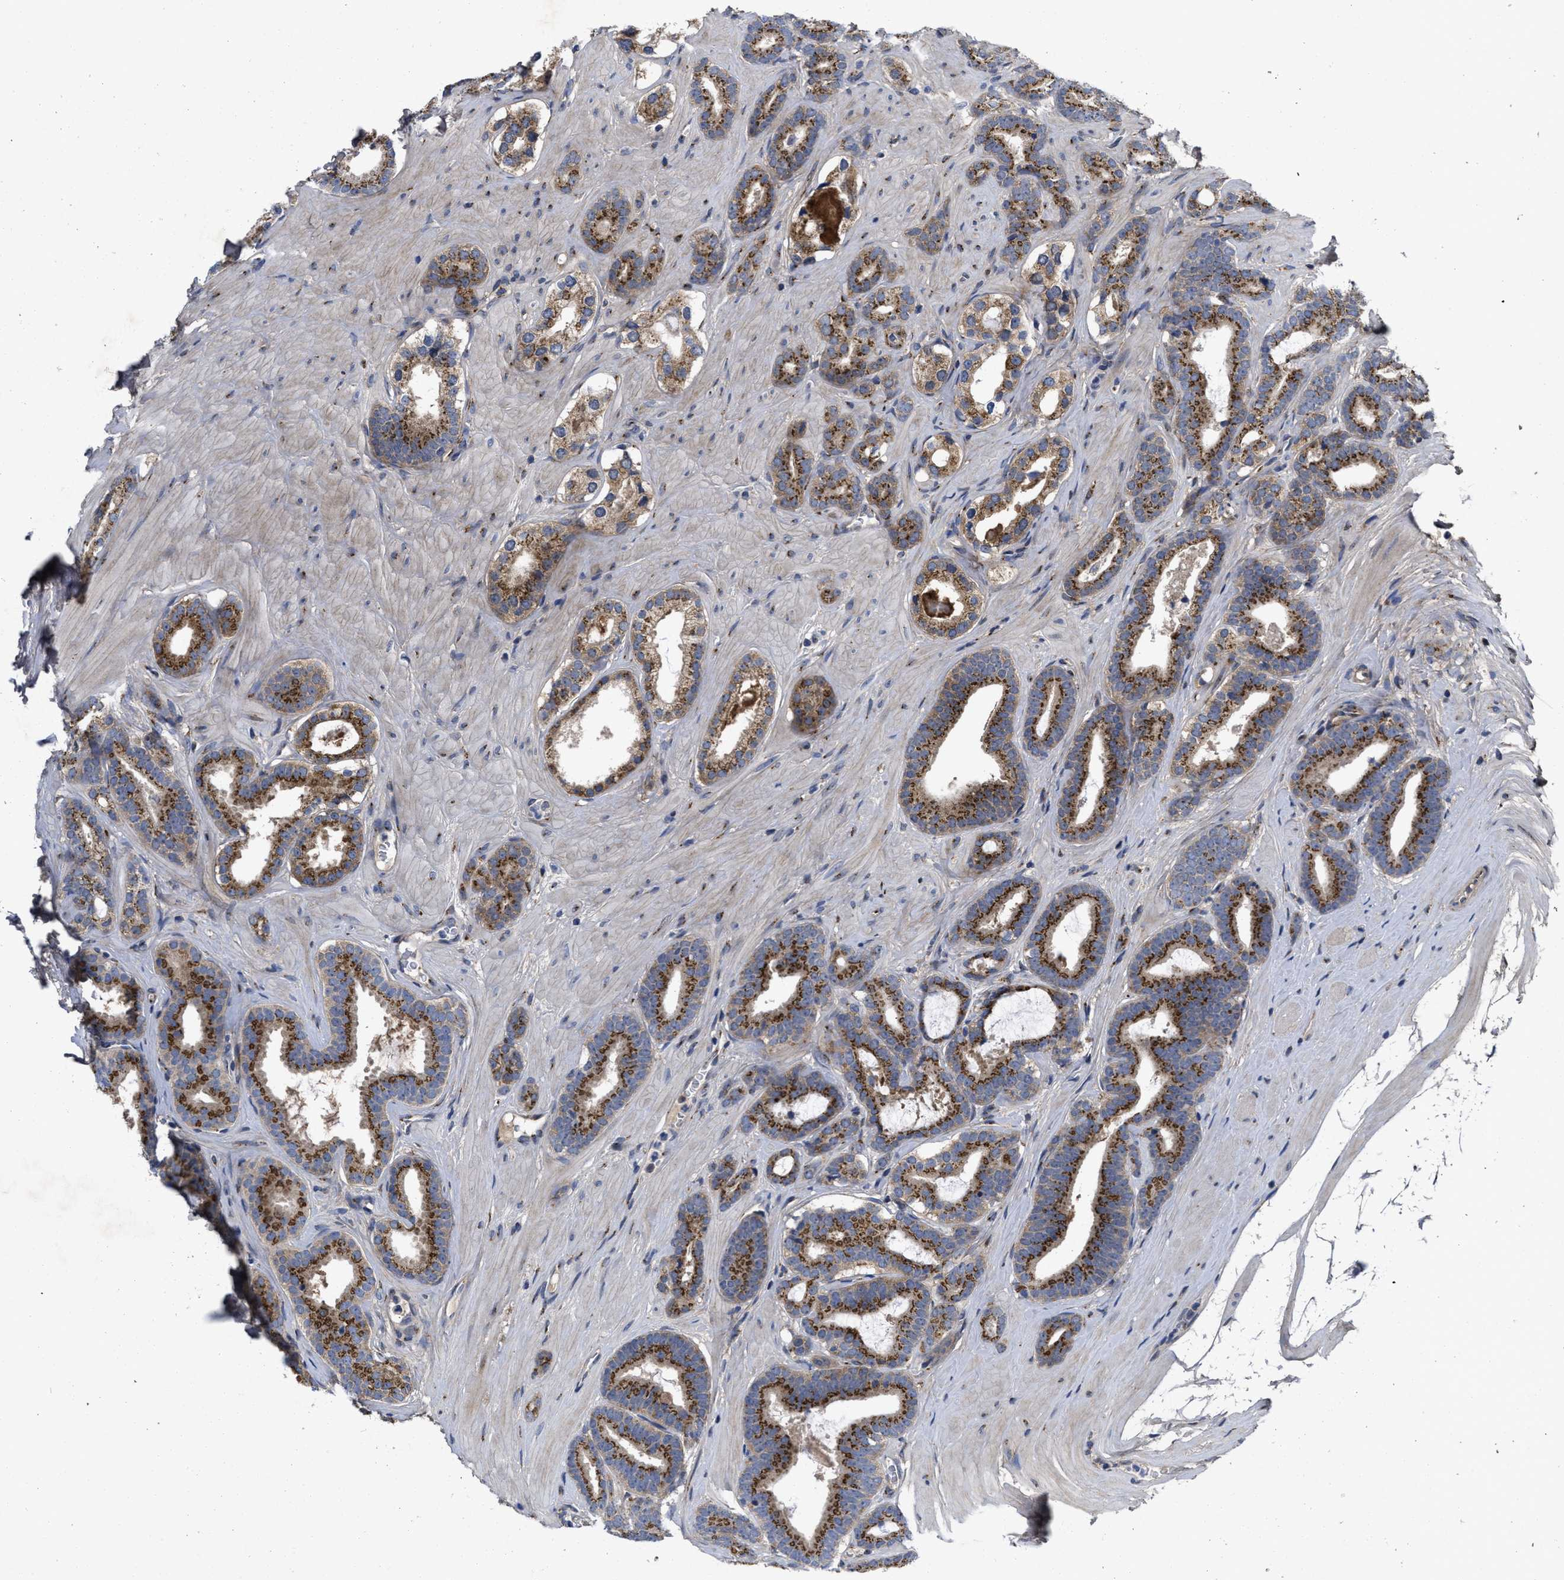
{"staining": {"intensity": "strong", "quantity": "25%-75%", "location": "cytoplasmic/membranous"}, "tissue": "prostate cancer", "cell_type": "Tumor cells", "image_type": "cancer", "snomed": [{"axis": "morphology", "description": "Adenocarcinoma, High grade"}, {"axis": "topography", "description": "Prostate"}], "caption": "Protein expression analysis of human high-grade adenocarcinoma (prostate) reveals strong cytoplasmic/membranous staining in approximately 25%-75% of tumor cells.", "gene": "ZNF70", "patient": {"sex": "male", "age": 60}}